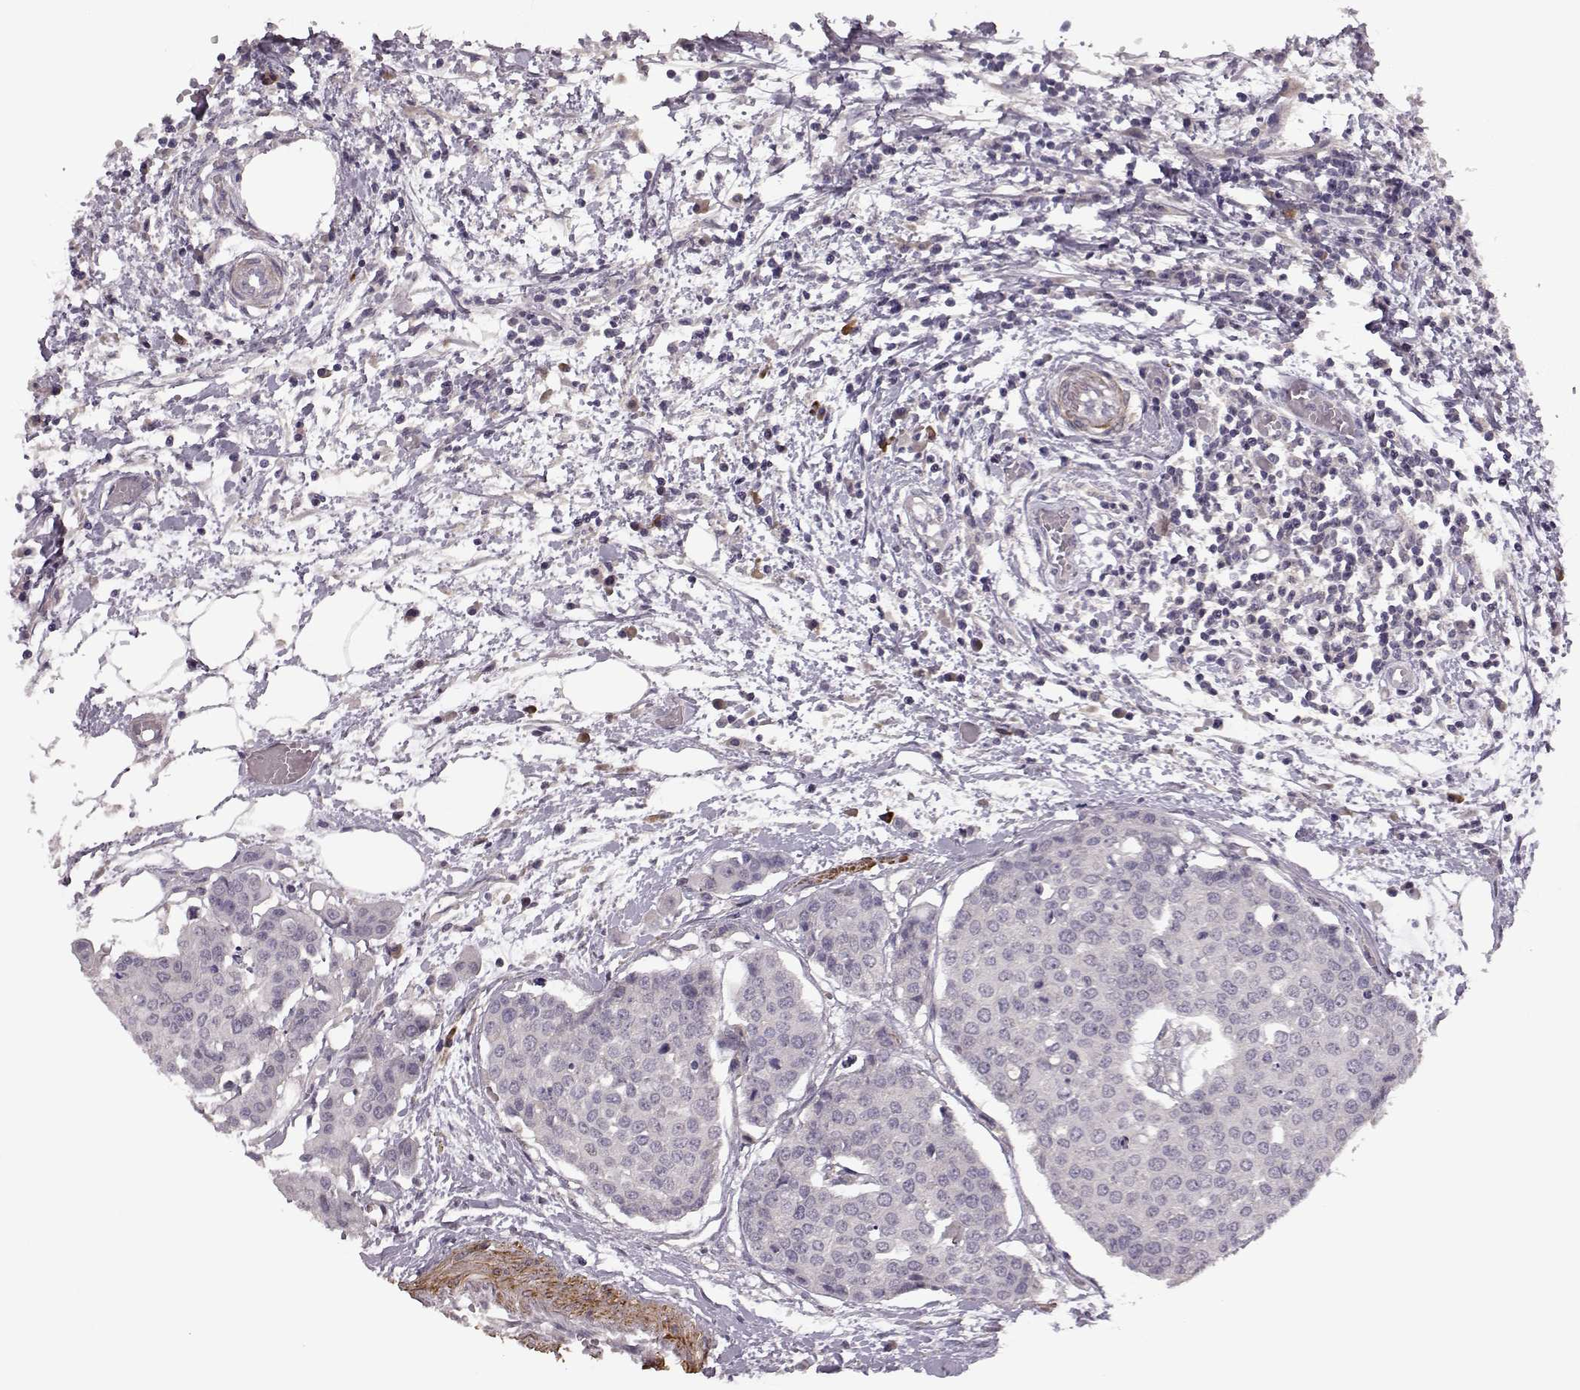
{"staining": {"intensity": "negative", "quantity": "none", "location": "none"}, "tissue": "carcinoid", "cell_type": "Tumor cells", "image_type": "cancer", "snomed": [{"axis": "morphology", "description": "Carcinoid, malignant, NOS"}, {"axis": "topography", "description": "Colon"}], "caption": "Immunohistochemistry (IHC) of human carcinoid displays no positivity in tumor cells.", "gene": "SLAIN2", "patient": {"sex": "male", "age": 81}}